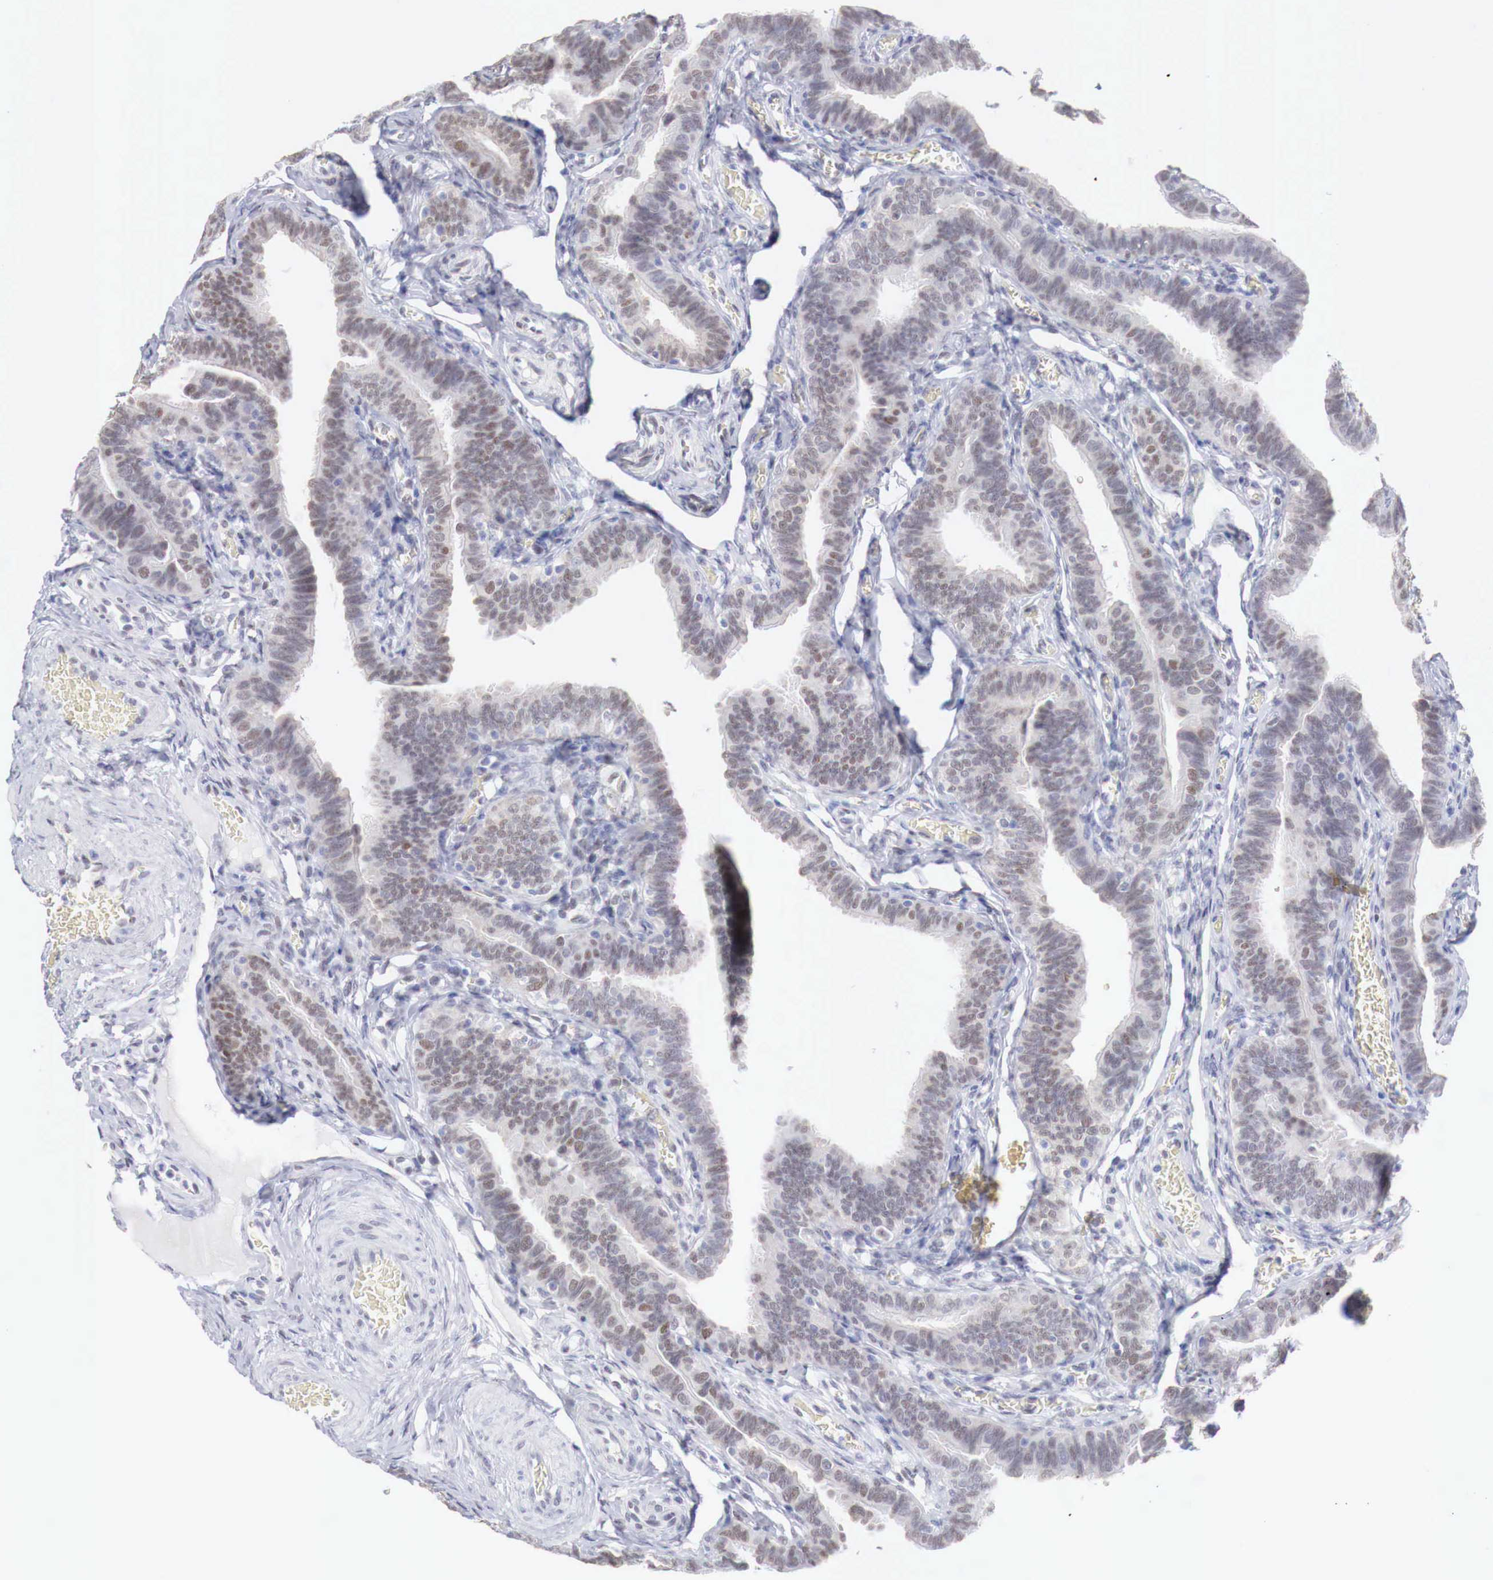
{"staining": {"intensity": "weak", "quantity": "25%-75%", "location": "nuclear"}, "tissue": "fallopian tube", "cell_type": "Glandular cells", "image_type": "normal", "snomed": [{"axis": "morphology", "description": "Normal tissue, NOS"}, {"axis": "topography", "description": "Vagina"}, {"axis": "topography", "description": "Fallopian tube"}], "caption": "Brown immunohistochemical staining in unremarkable fallopian tube exhibits weak nuclear positivity in about 25%-75% of glandular cells. The staining was performed using DAB (3,3'-diaminobenzidine) to visualize the protein expression in brown, while the nuclei were stained in blue with hematoxylin (Magnification: 20x).", "gene": "FOXP2", "patient": {"sex": "female", "age": 38}}